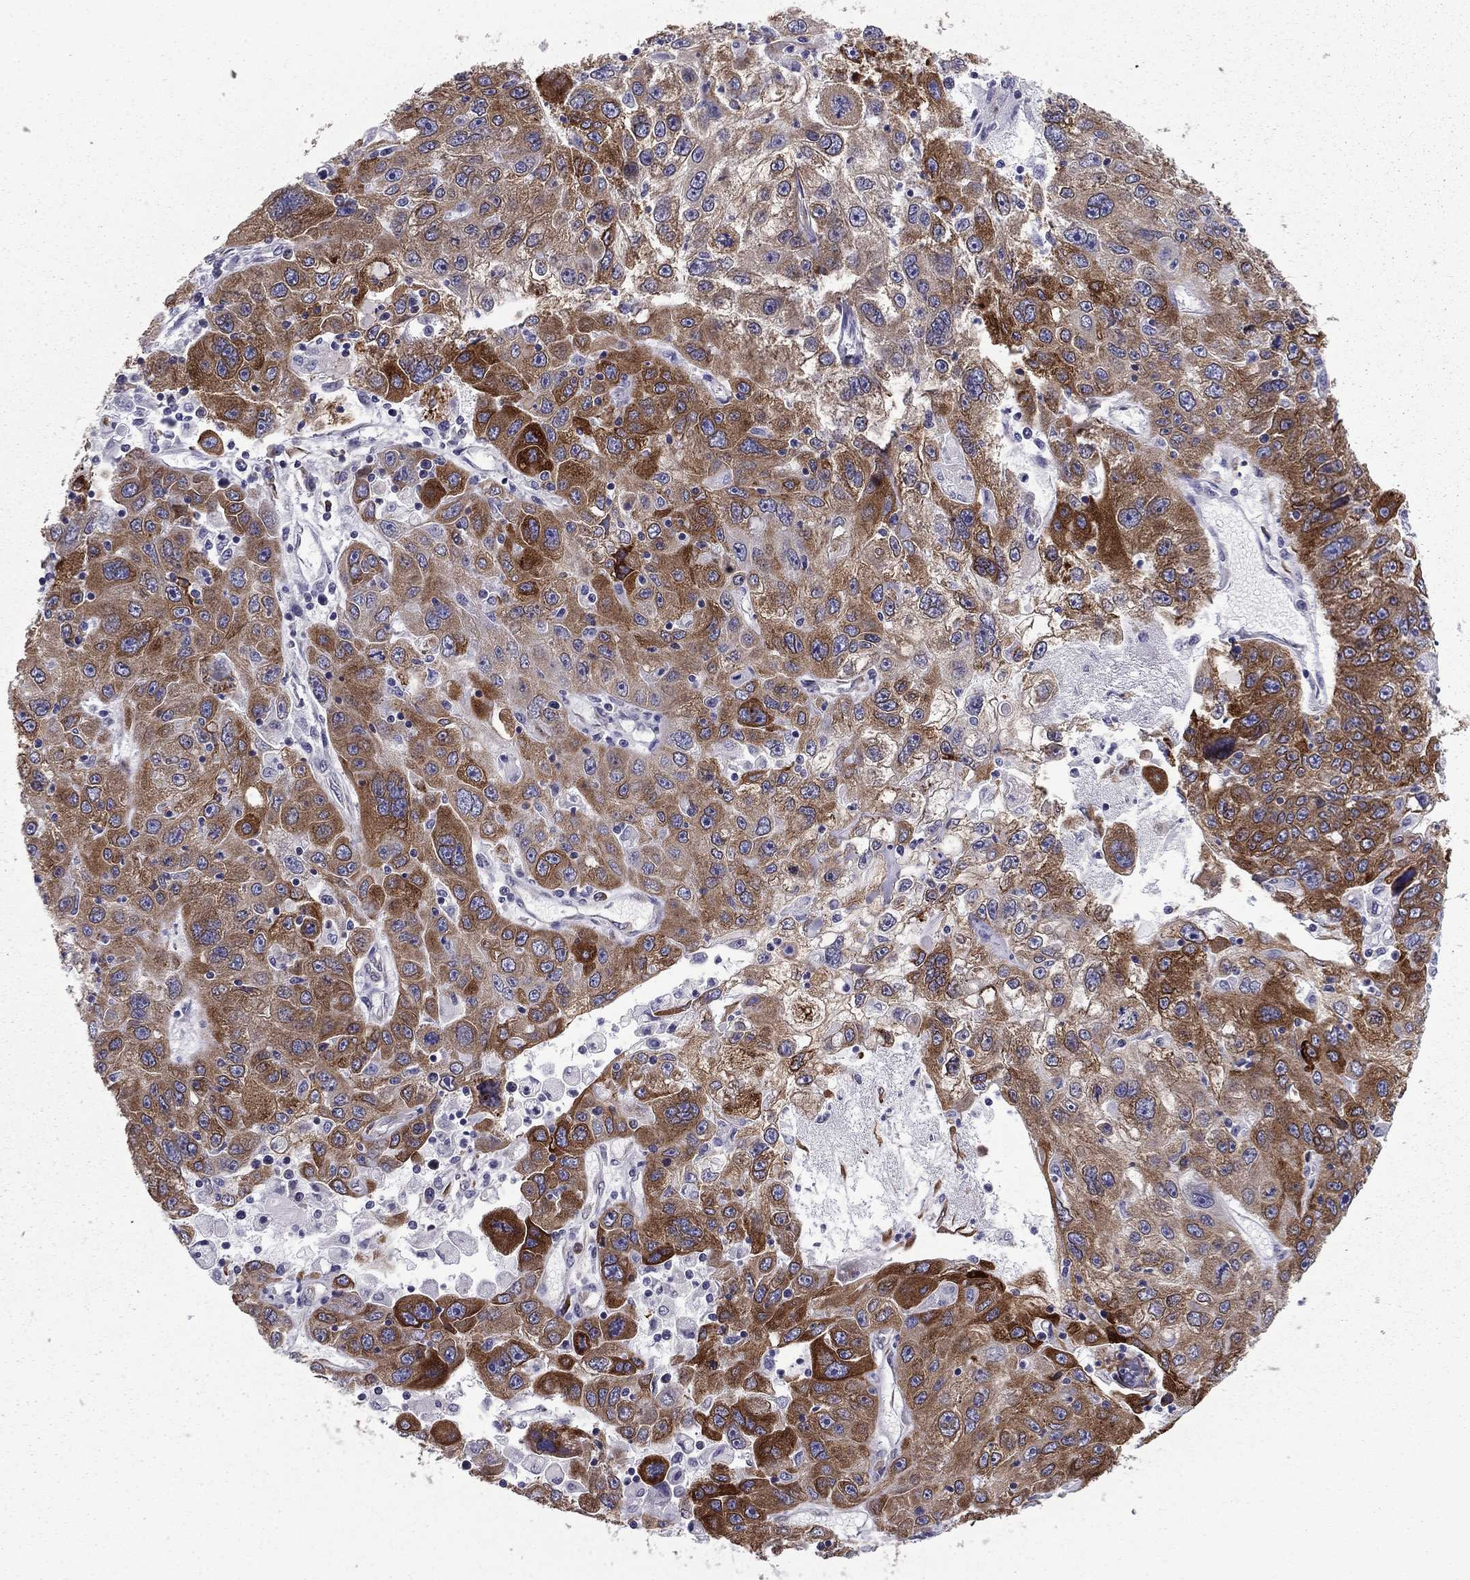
{"staining": {"intensity": "strong", "quantity": "25%-75%", "location": "cytoplasmic/membranous"}, "tissue": "stomach cancer", "cell_type": "Tumor cells", "image_type": "cancer", "snomed": [{"axis": "morphology", "description": "Adenocarcinoma, NOS"}, {"axis": "topography", "description": "Stomach"}], "caption": "Tumor cells exhibit high levels of strong cytoplasmic/membranous positivity in approximately 25%-75% of cells in human stomach cancer.", "gene": "TMED3", "patient": {"sex": "male", "age": 56}}